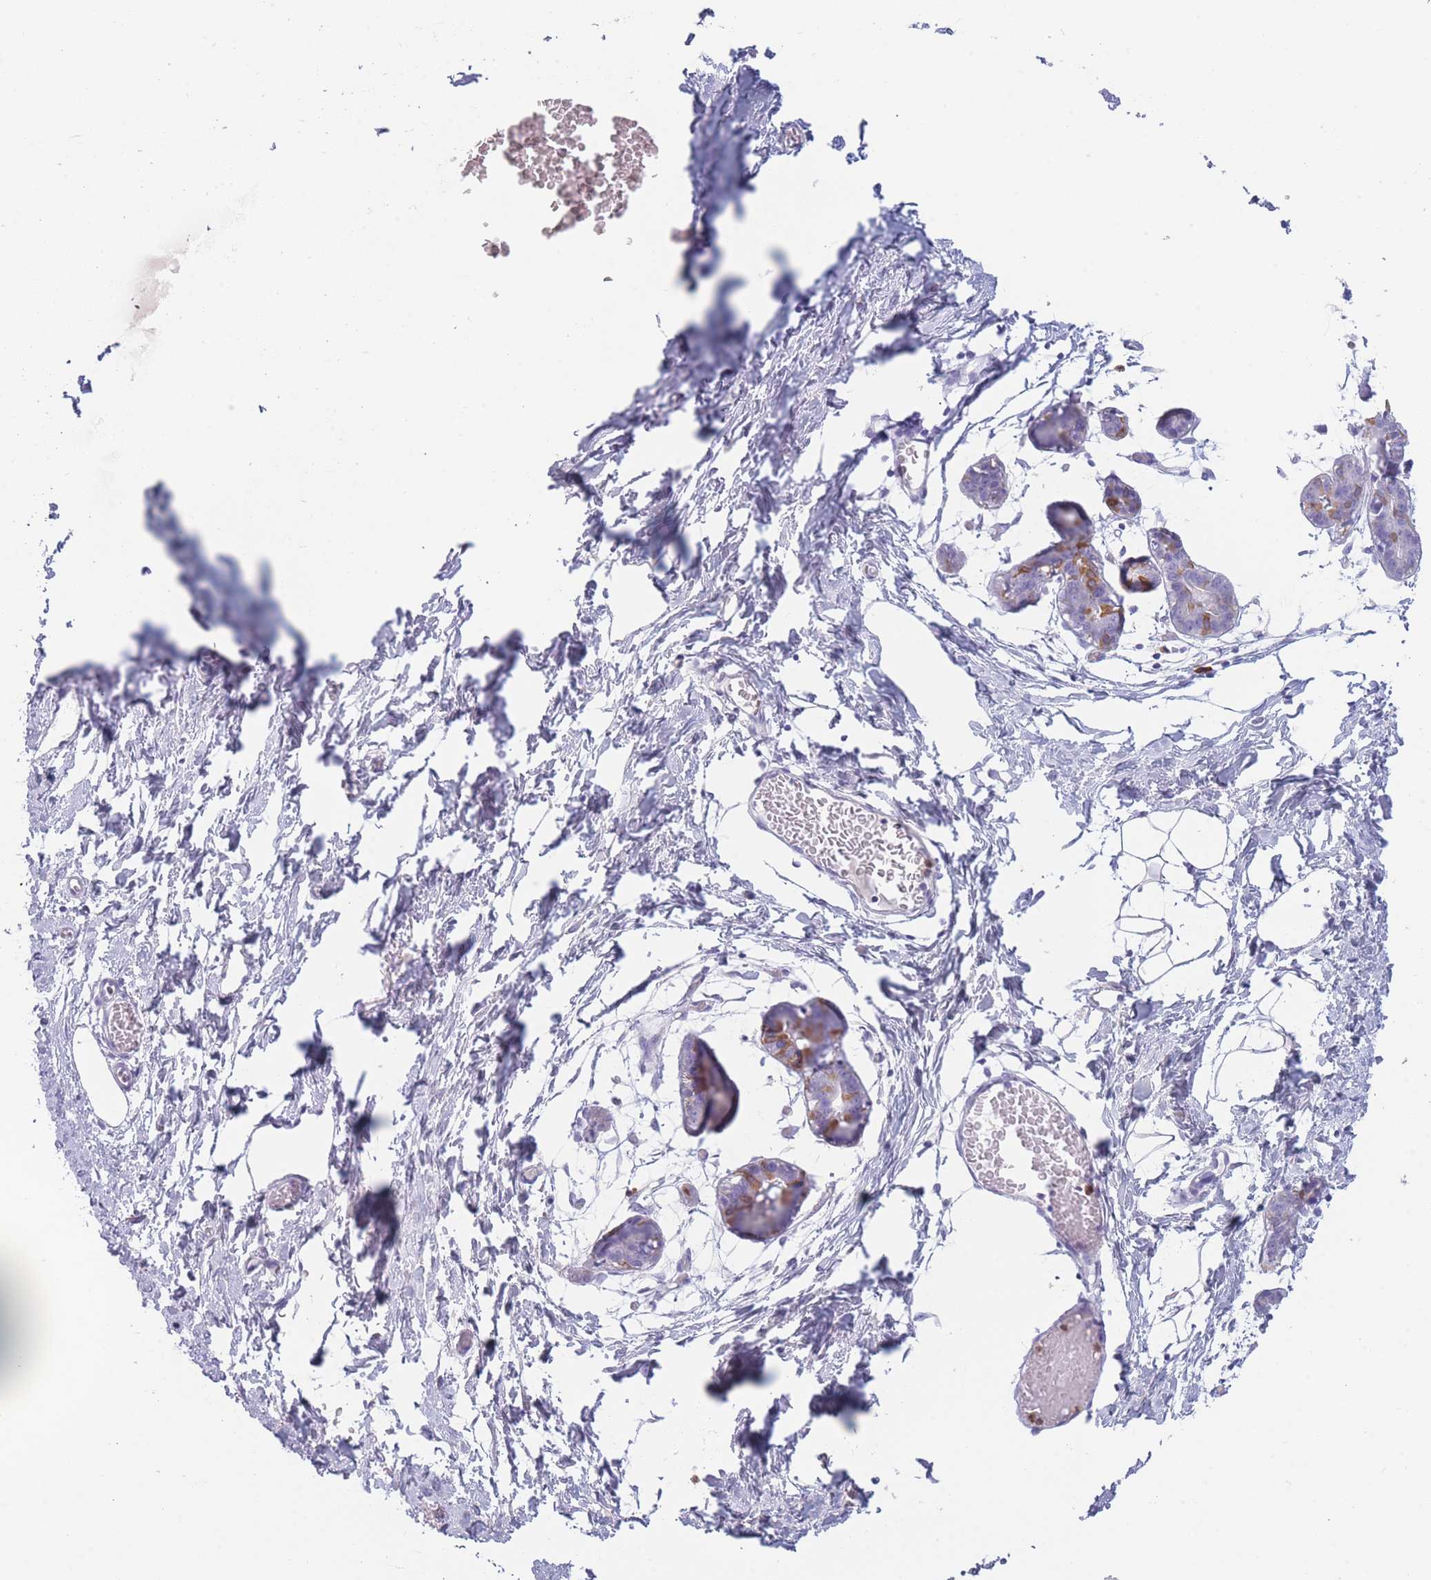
{"staining": {"intensity": "negative", "quantity": "none", "location": "none"}, "tissue": "breast", "cell_type": "Adipocytes", "image_type": "normal", "snomed": [{"axis": "morphology", "description": "Normal tissue, NOS"}, {"axis": "topography", "description": "Breast"}], "caption": "This is an immunohistochemistry (IHC) photomicrograph of benign breast. There is no positivity in adipocytes.", "gene": "ZNF627", "patient": {"sex": "female", "age": 27}}